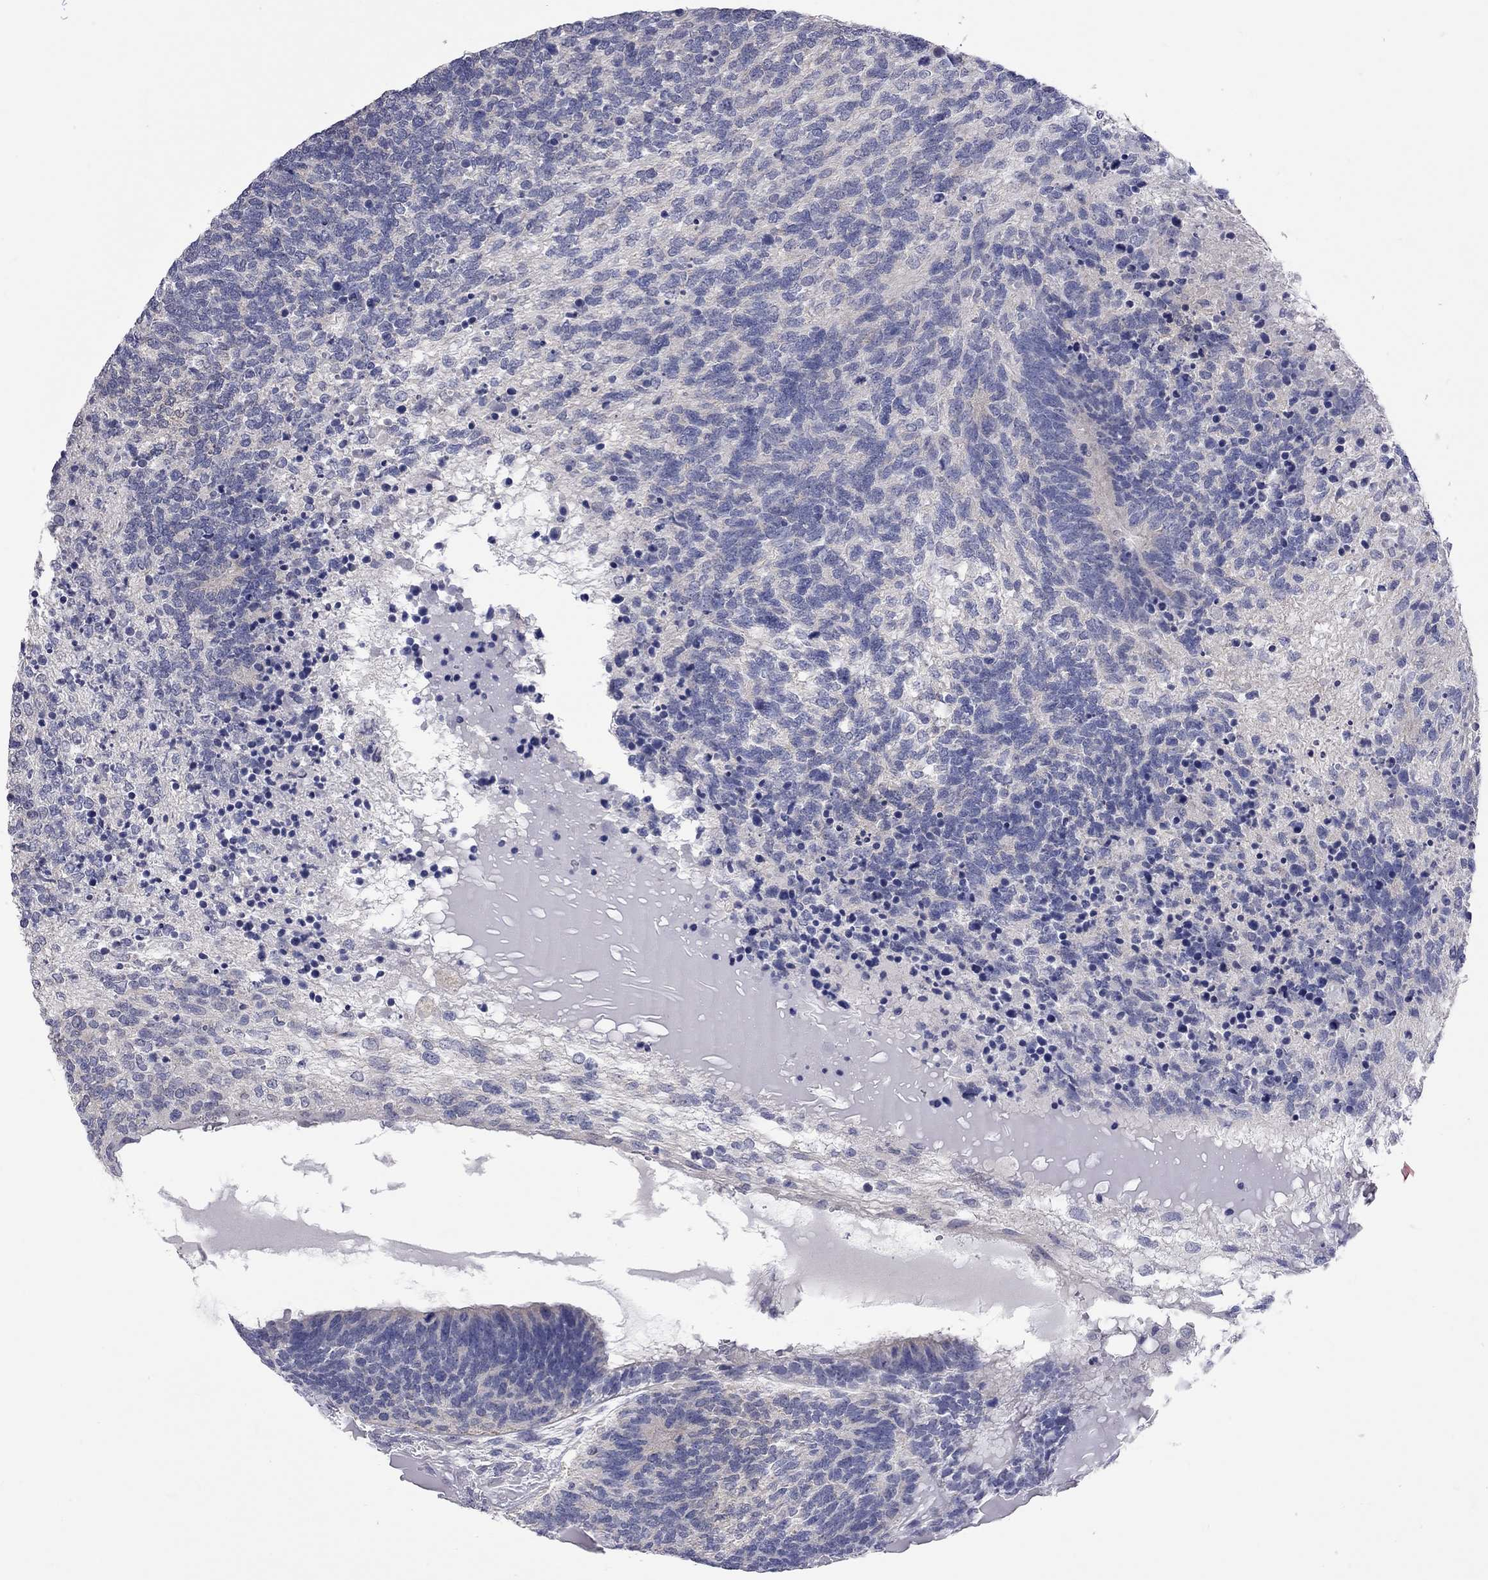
{"staining": {"intensity": "negative", "quantity": "none", "location": "none"}, "tissue": "testis cancer", "cell_type": "Tumor cells", "image_type": "cancer", "snomed": [{"axis": "morphology", "description": "Seminoma, NOS"}, {"axis": "morphology", "description": "Carcinoma, Embryonal, NOS"}, {"axis": "topography", "description": "Testis"}], "caption": "Immunohistochemistry histopathology image of testis cancer (embryonal carcinoma) stained for a protein (brown), which exhibits no expression in tumor cells. (IHC, brightfield microscopy, high magnification).", "gene": "OPRK1", "patient": {"sex": "male", "age": 41}}